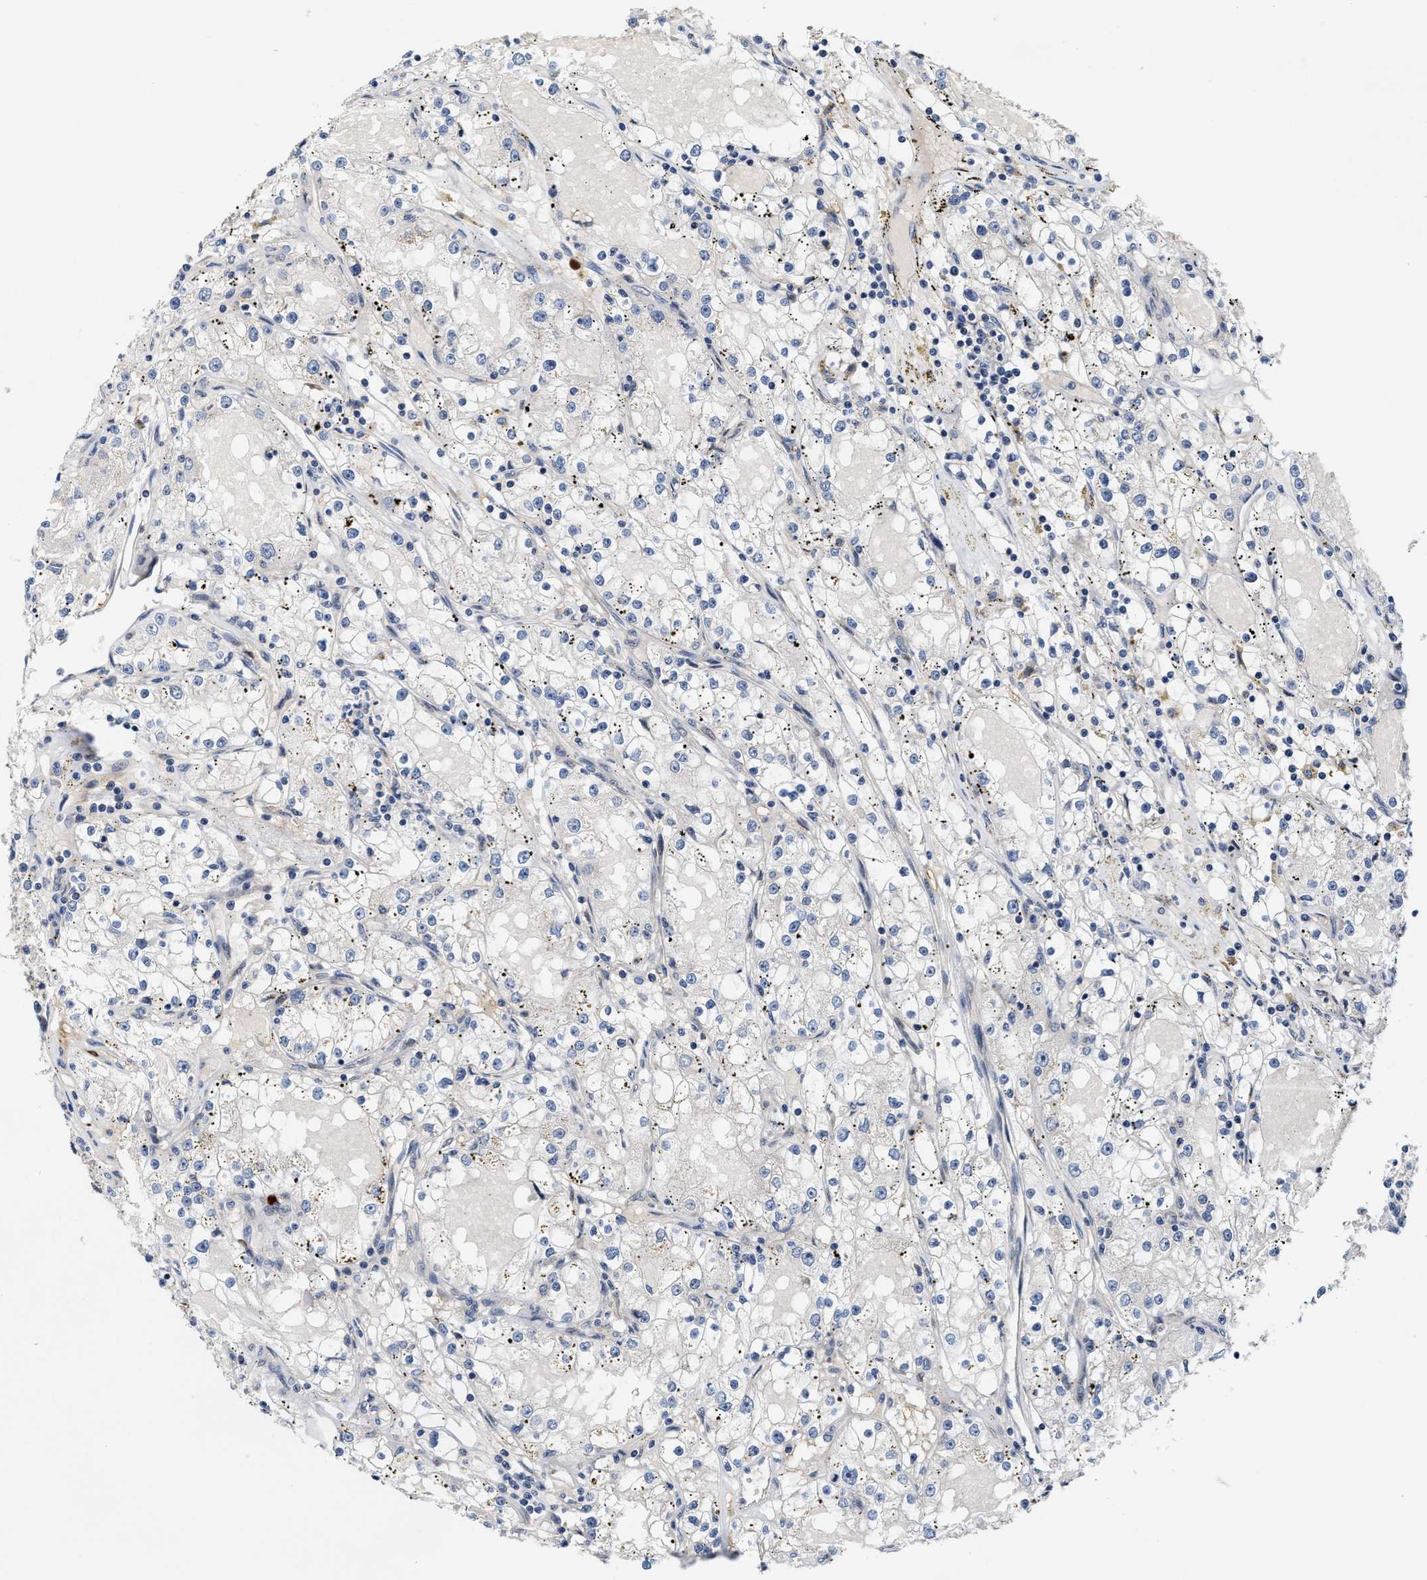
{"staining": {"intensity": "negative", "quantity": "none", "location": "none"}, "tissue": "renal cancer", "cell_type": "Tumor cells", "image_type": "cancer", "snomed": [{"axis": "morphology", "description": "Adenocarcinoma, NOS"}, {"axis": "topography", "description": "Kidney"}], "caption": "Immunohistochemical staining of human adenocarcinoma (renal) reveals no significant expression in tumor cells.", "gene": "TCF4", "patient": {"sex": "male", "age": 56}}